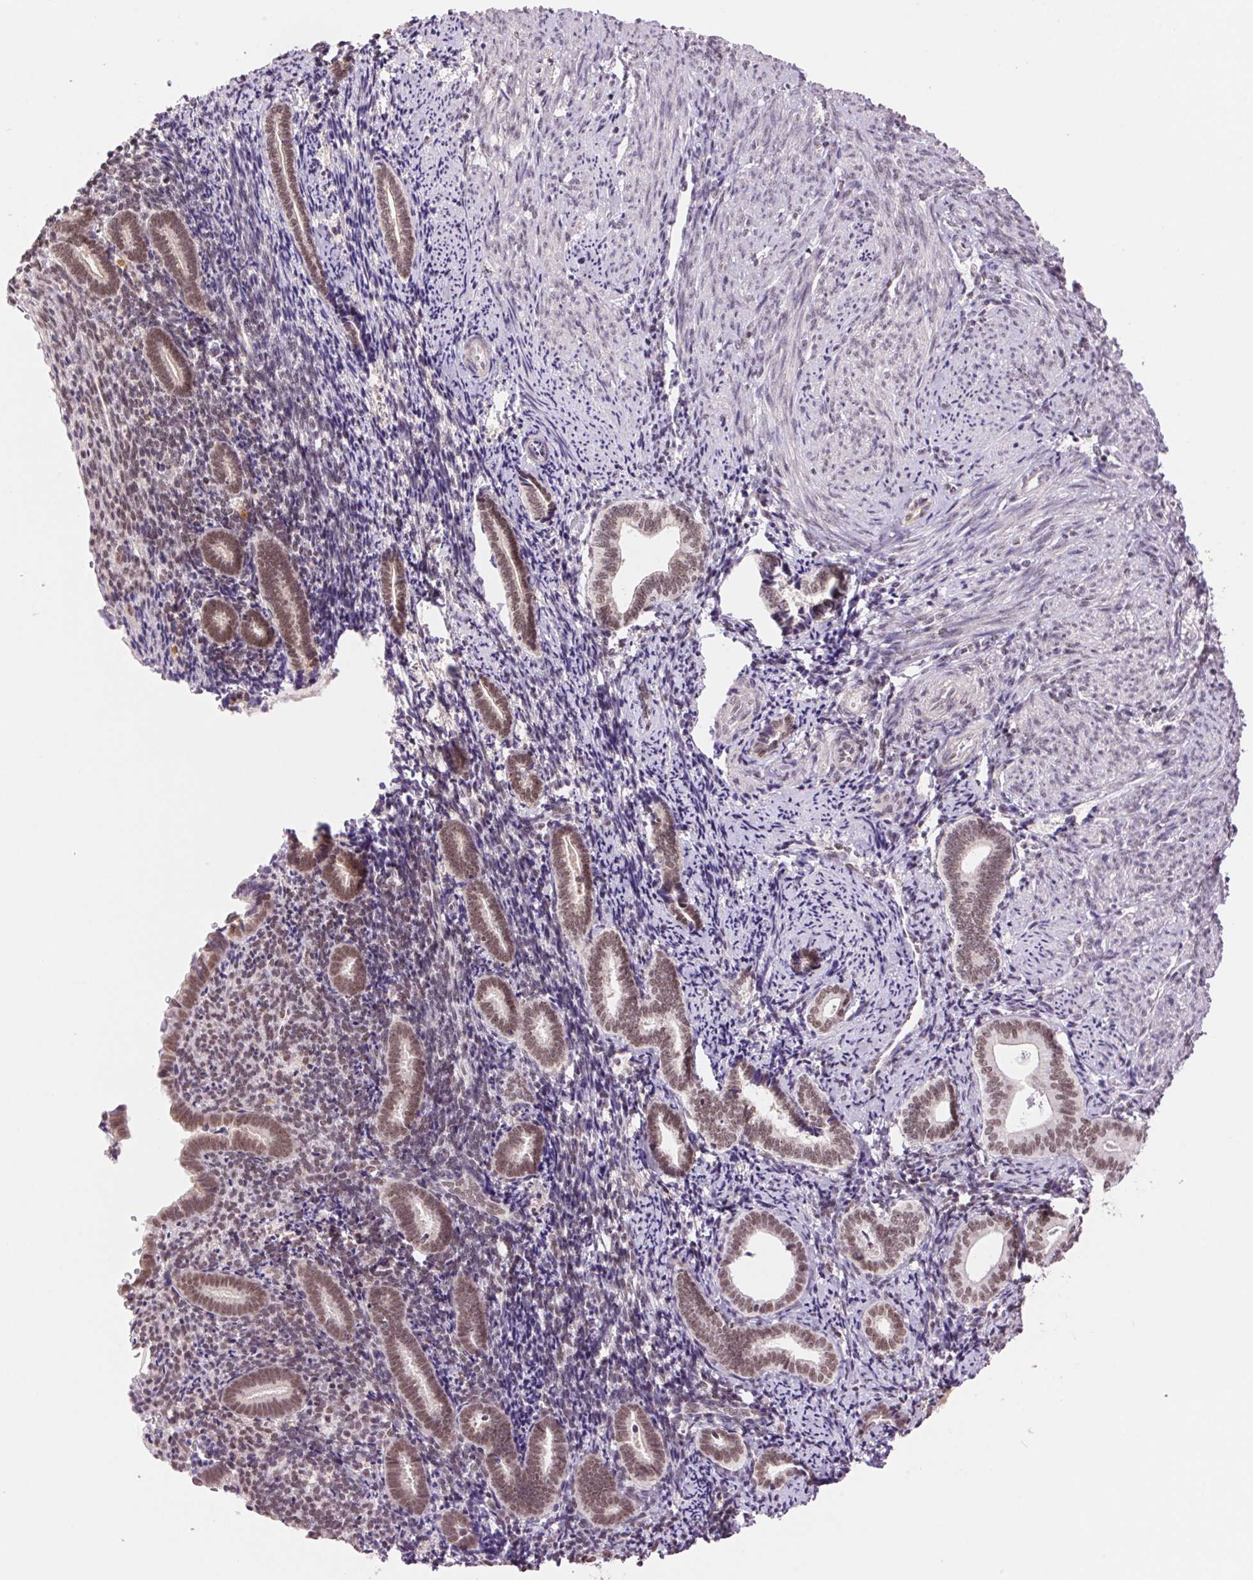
{"staining": {"intensity": "moderate", "quantity": ">75%", "location": "nuclear"}, "tissue": "endometrium", "cell_type": "Cells in endometrial stroma", "image_type": "normal", "snomed": [{"axis": "morphology", "description": "Normal tissue, NOS"}, {"axis": "topography", "description": "Endometrium"}], "caption": "Unremarkable endometrium demonstrates moderate nuclear positivity in approximately >75% of cells in endometrial stroma, visualized by immunohistochemistry. Nuclei are stained in blue.", "gene": "RPRD1B", "patient": {"sex": "female", "age": 57}}